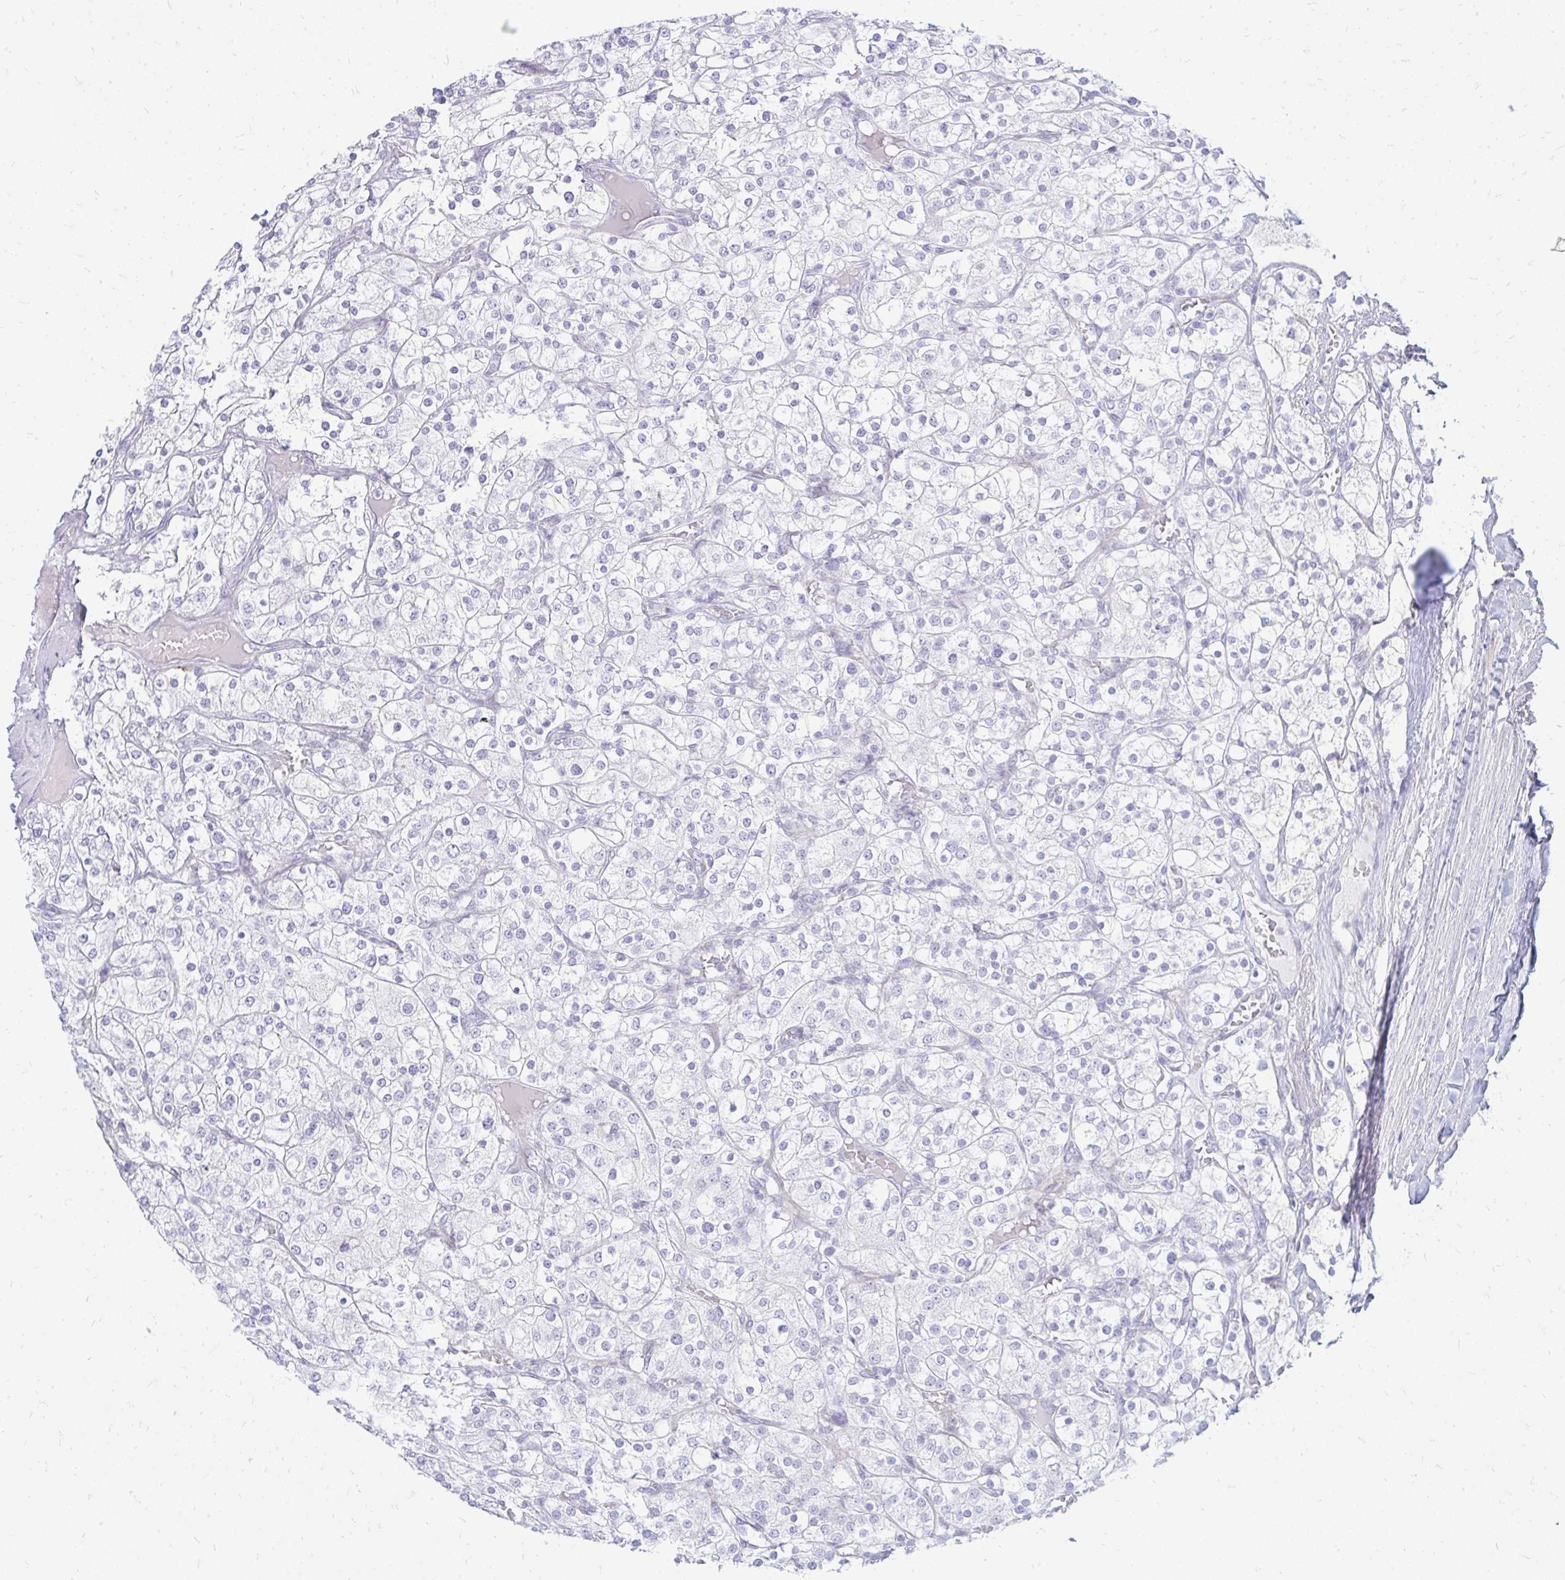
{"staining": {"intensity": "negative", "quantity": "none", "location": "none"}, "tissue": "renal cancer", "cell_type": "Tumor cells", "image_type": "cancer", "snomed": [{"axis": "morphology", "description": "Adenocarcinoma, NOS"}, {"axis": "topography", "description": "Kidney"}], "caption": "This histopathology image is of renal adenocarcinoma stained with IHC to label a protein in brown with the nuclei are counter-stained blue. There is no expression in tumor cells.", "gene": "TSPEAR", "patient": {"sex": "male", "age": 80}}